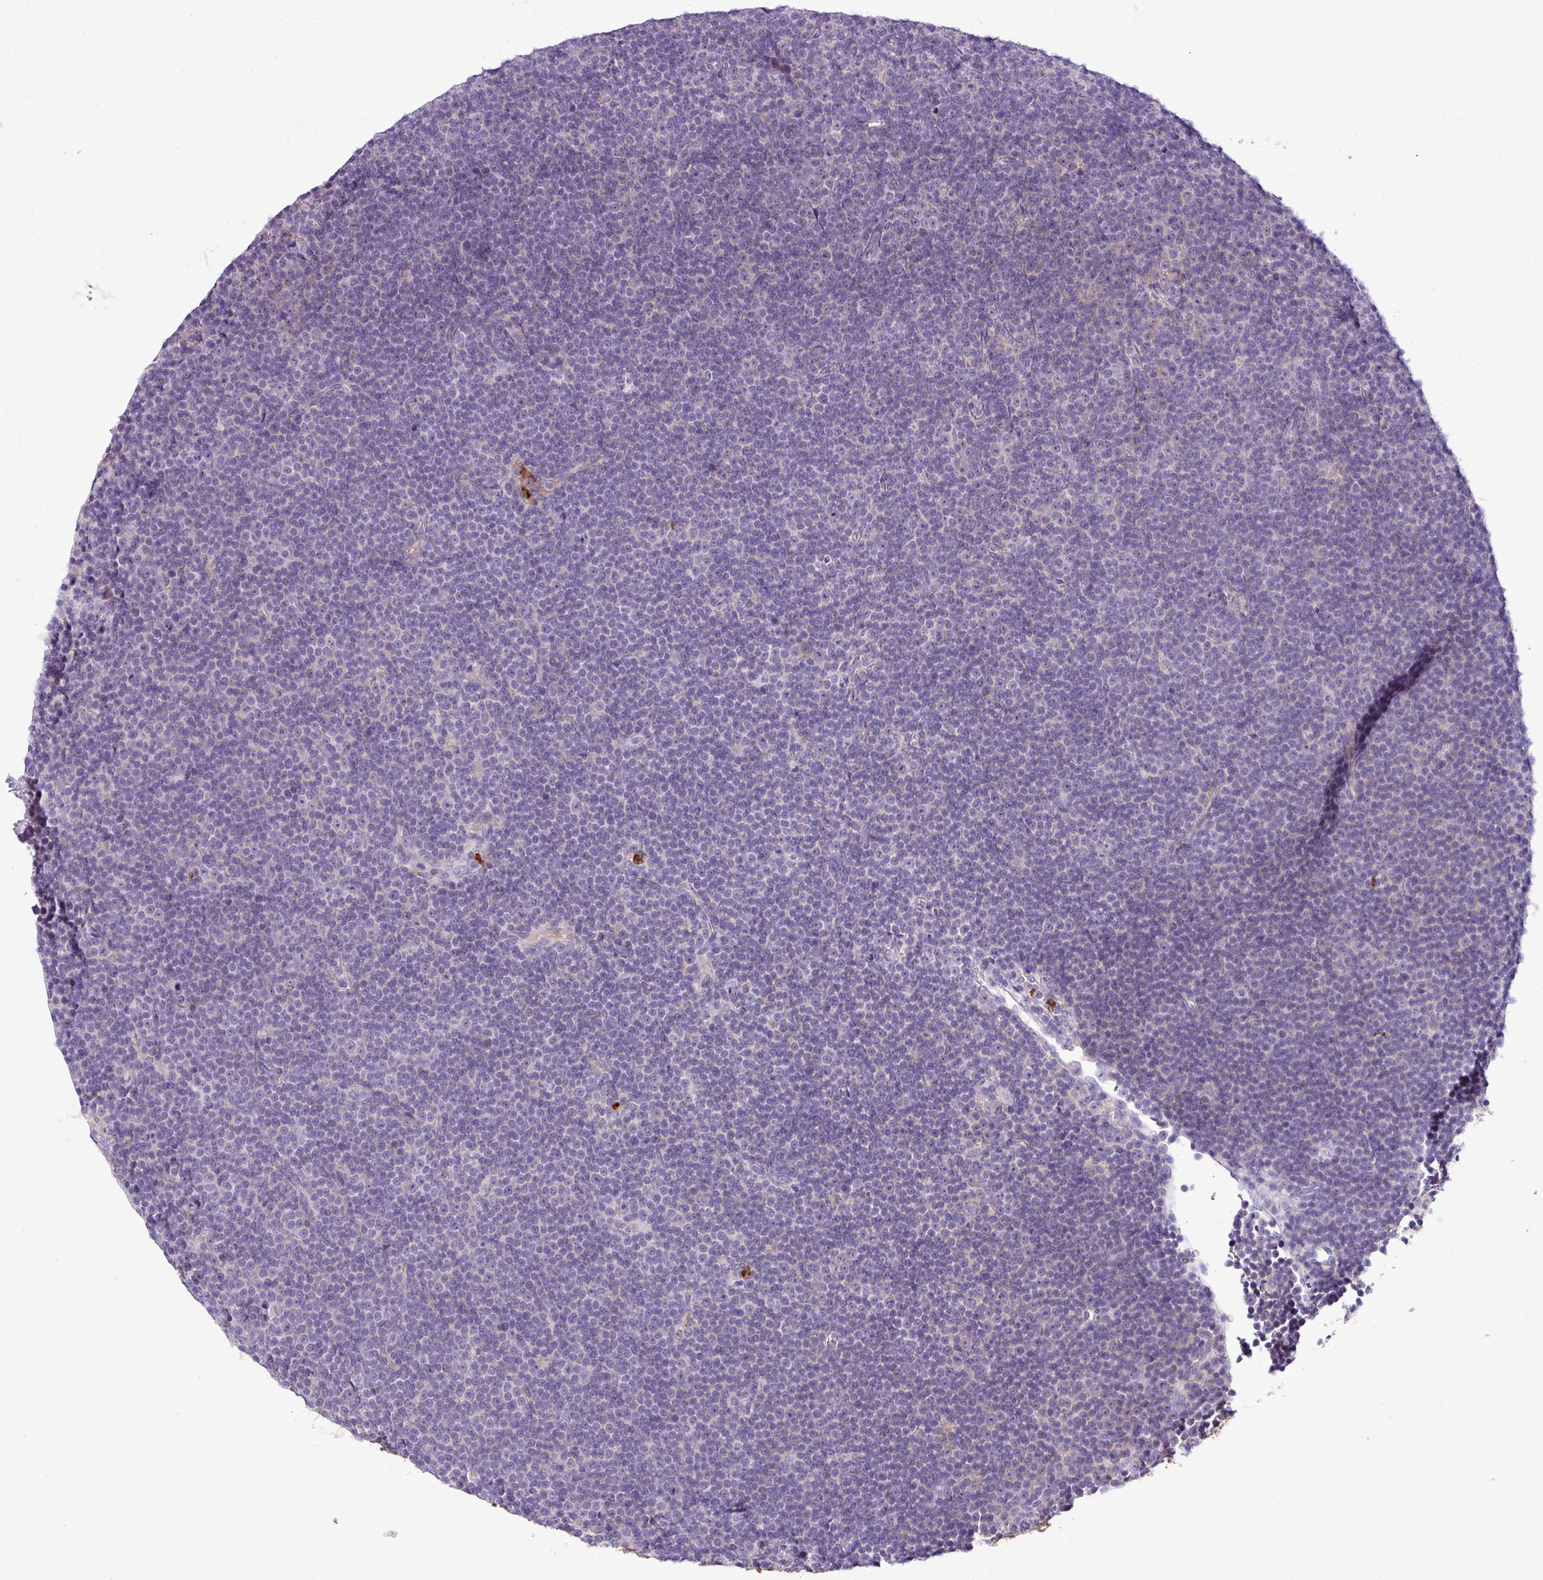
{"staining": {"intensity": "negative", "quantity": "none", "location": "none"}, "tissue": "lymphoma", "cell_type": "Tumor cells", "image_type": "cancer", "snomed": [{"axis": "morphology", "description": "Malignant lymphoma, non-Hodgkin's type, Low grade"}, {"axis": "topography", "description": "Lymph node"}], "caption": "Malignant lymphoma, non-Hodgkin's type (low-grade) was stained to show a protein in brown. There is no significant positivity in tumor cells.", "gene": "ZSCAN5A", "patient": {"sex": "female", "age": 67}}